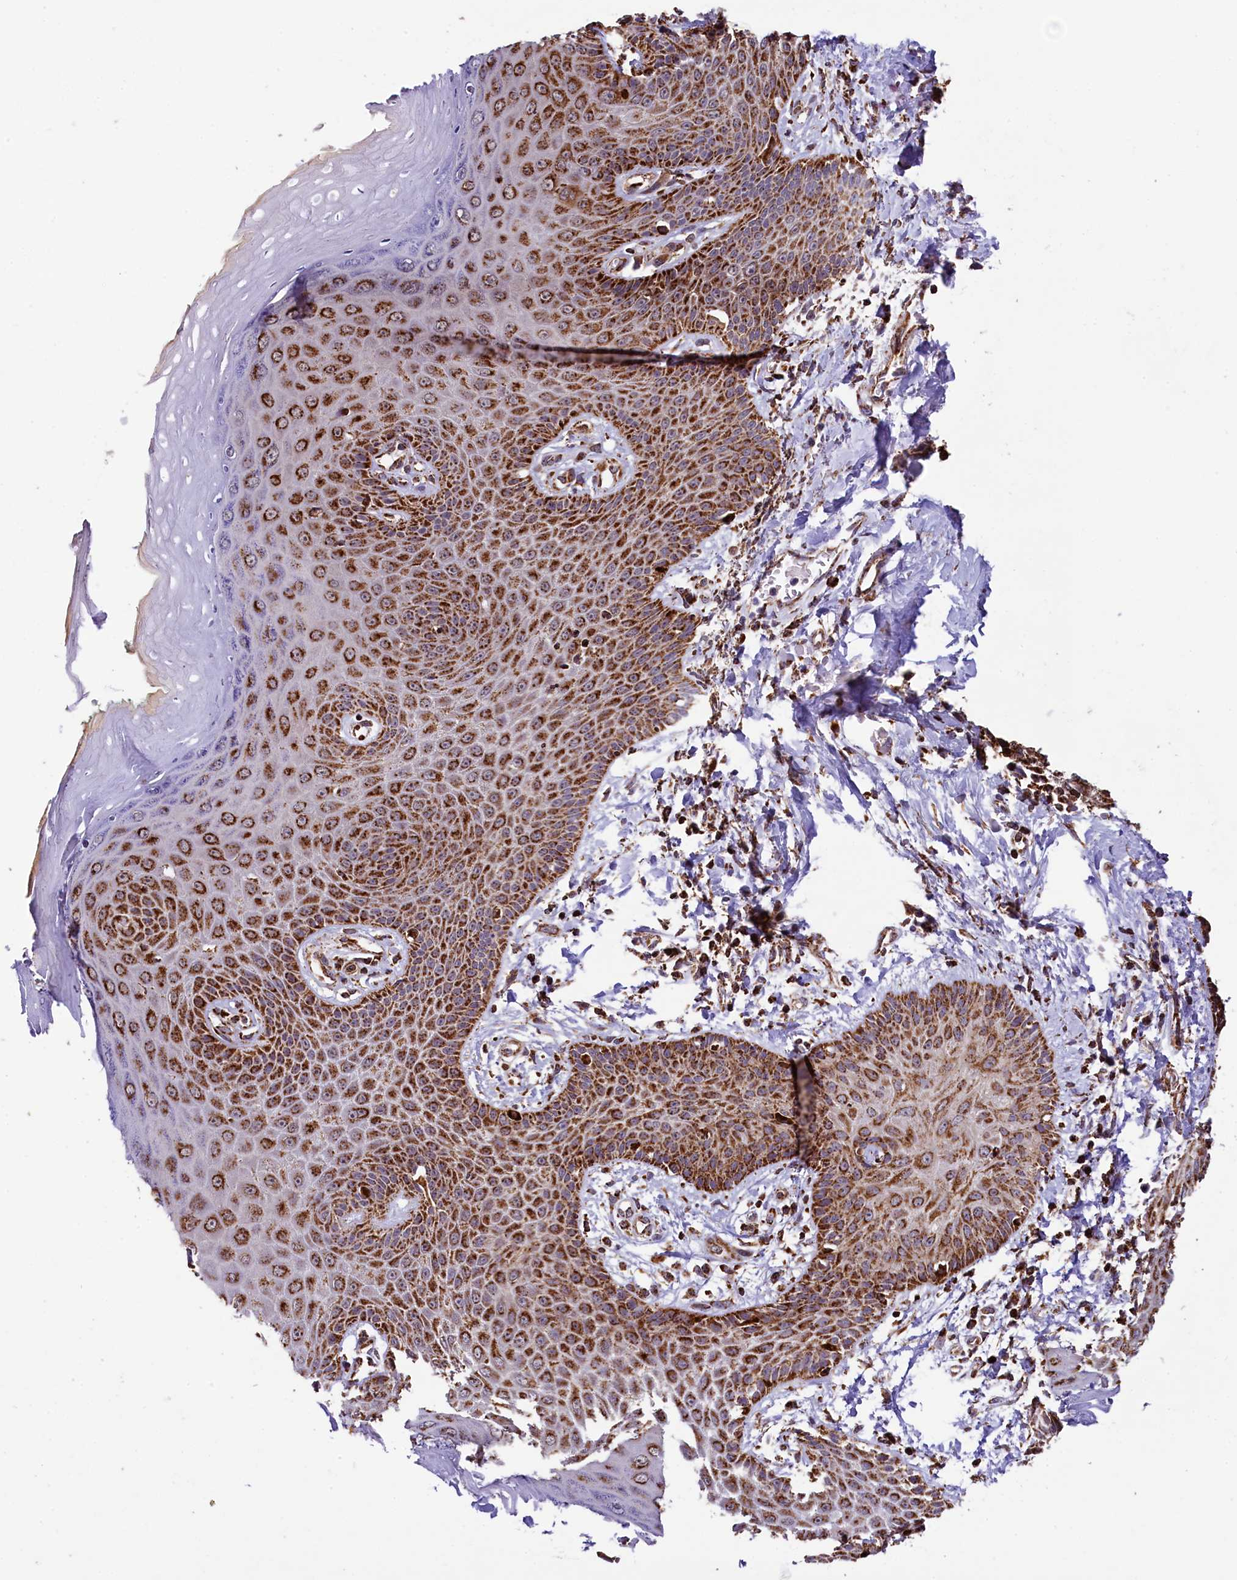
{"staining": {"intensity": "strong", "quantity": ">75%", "location": "cytoplasmic/membranous"}, "tissue": "skin", "cell_type": "Epidermal cells", "image_type": "normal", "snomed": [{"axis": "morphology", "description": "Normal tissue, NOS"}, {"axis": "topography", "description": "Anal"}], "caption": "IHC image of benign human skin stained for a protein (brown), which shows high levels of strong cytoplasmic/membranous expression in about >75% of epidermal cells.", "gene": "KLC2", "patient": {"sex": "male", "age": 78}}